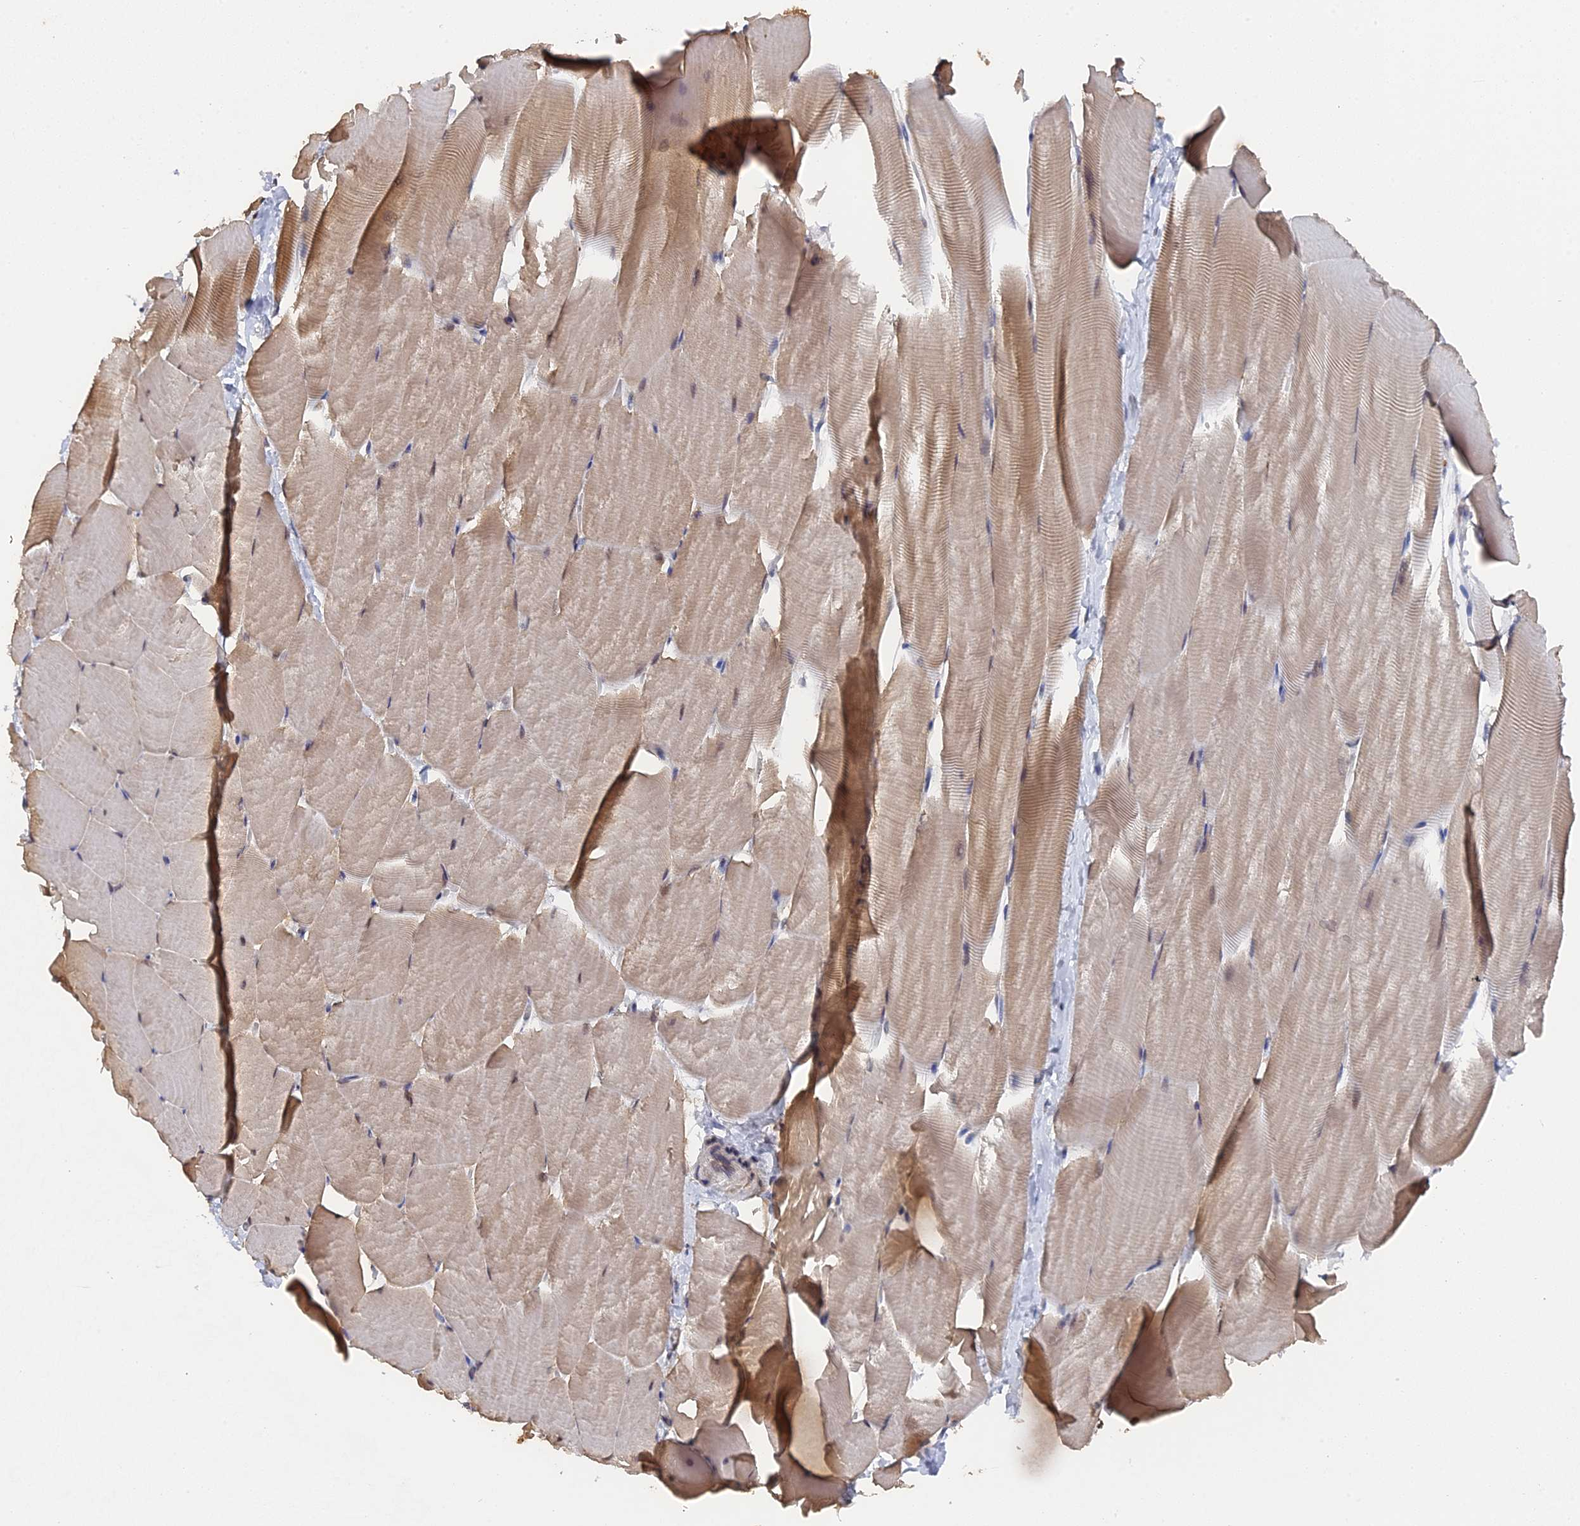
{"staining": {"intensity": "moderate", "quantity": "25%-75%", "location": "cytoplasmic/membranous,nuclear"}, "tissue": "skeletal muscle", "cell_type": "Myocytes", "image_type": "normal", "snomed": [{"axis": "morphology", "description": "Normal tissue, NOS"}, {"axis": "topography", "description": "Skeletal muscle"}], "caption": "An immunohistochemistry image of unremarkable tissue is shown. Protein staining in brown labels moderate cytoplasmic/membranous,nuclear positivity in skeletal muscle within myocytes.", "gene": "MIGA2", "patient": {"sex": "male", "age": 25}}